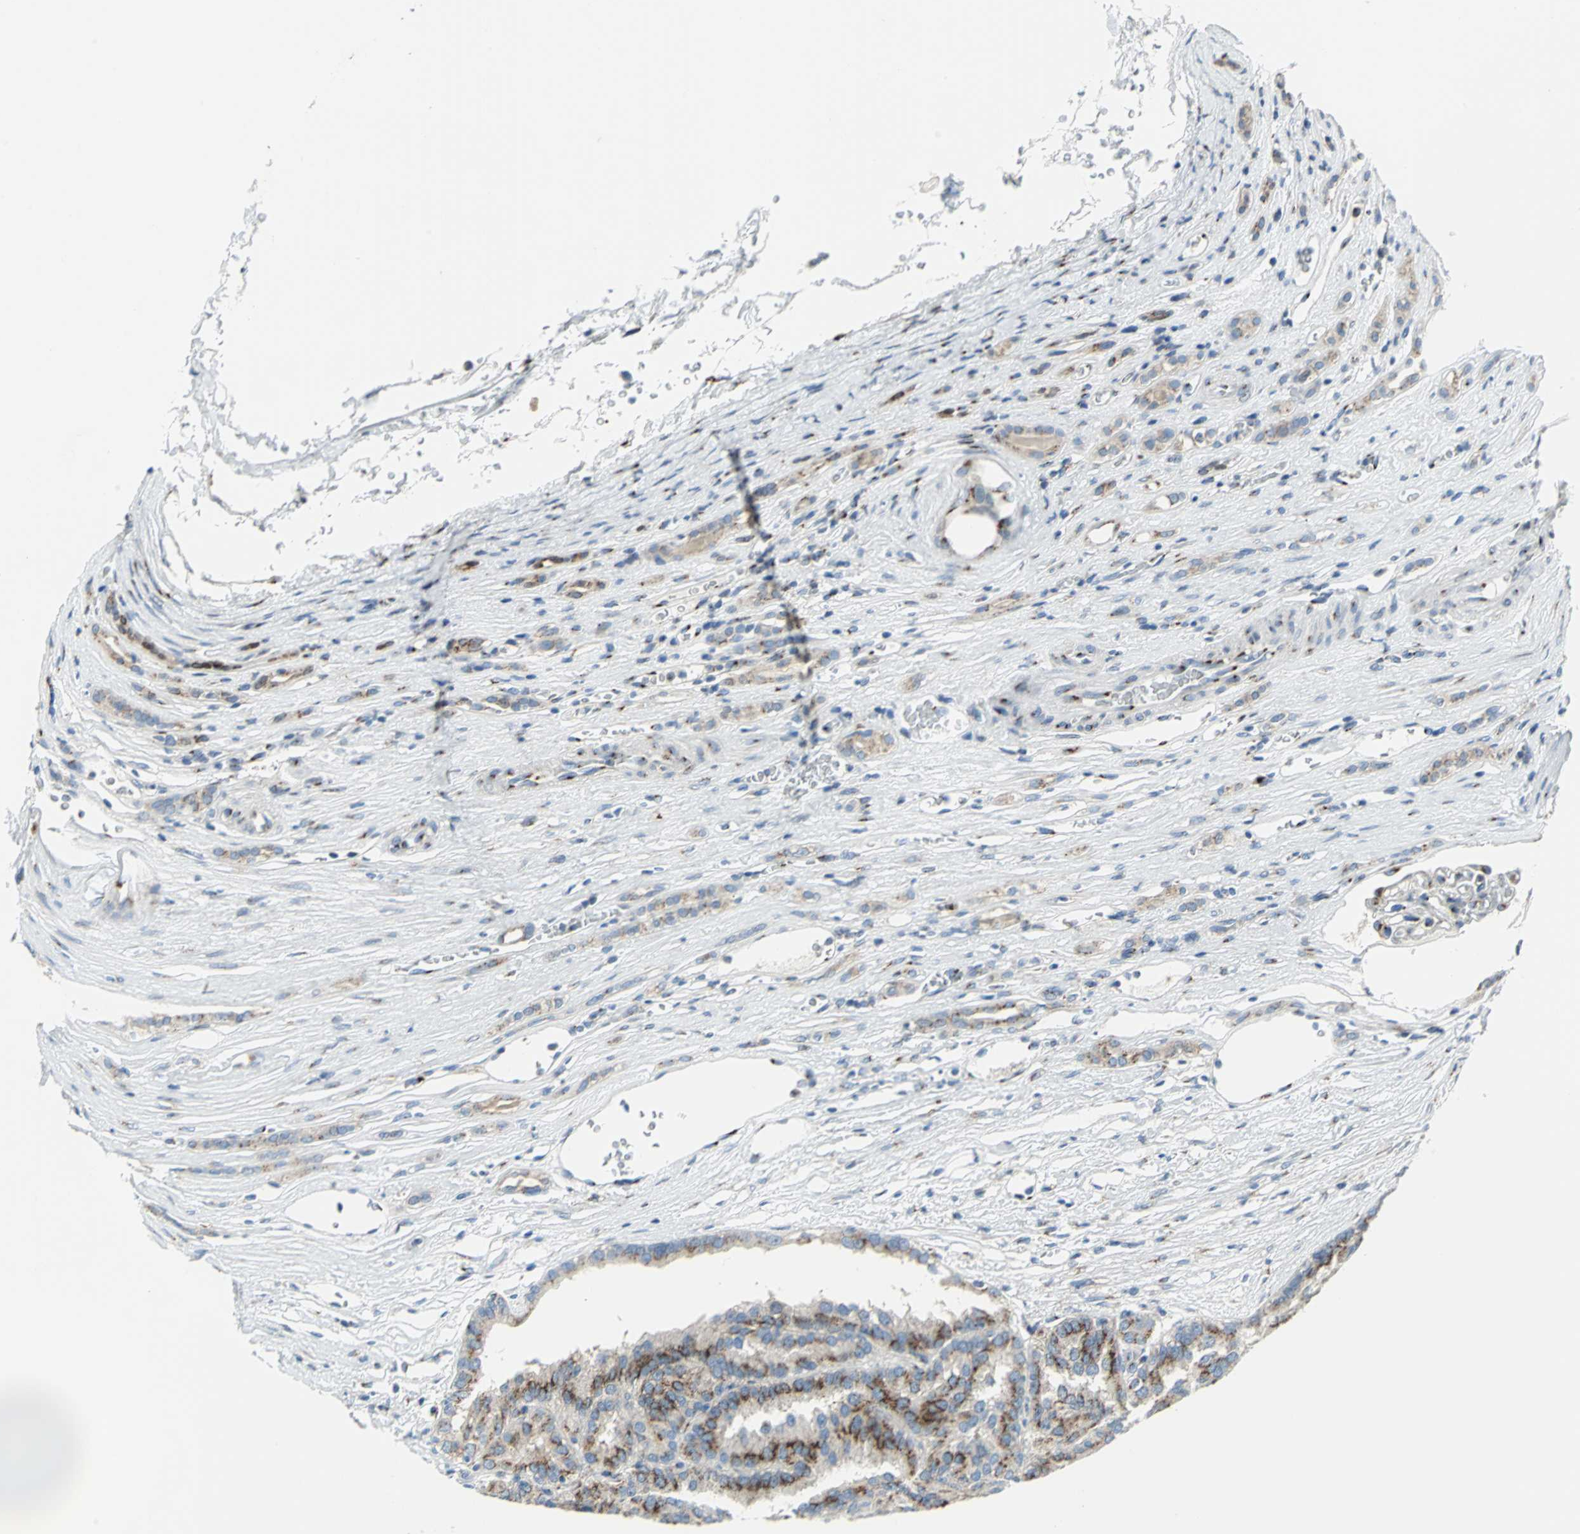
{"staining": {"intensity": "strong", "quantity": ">75%", "location": "cytoplasmic/membranous"}, "tissue": "renal cancer", "cell_type": "Tumor cells", "image_type": "cancer", "snomed": [{"axis": "morphology", "description": "Adenocarcinoma, NOS"}, {"axis": "topography", "description": "Kidney"}], "caption": "A high-resolution histopathology image shows immunohistochemistry (IHC) staining of renal cancer (adenocarcinoma), which demonstrates strong cytoplasmic/membranous expression in about >75% of tumor cells.", "gene": "GPR3", "patient": {"sex": "male", "age": 46}}